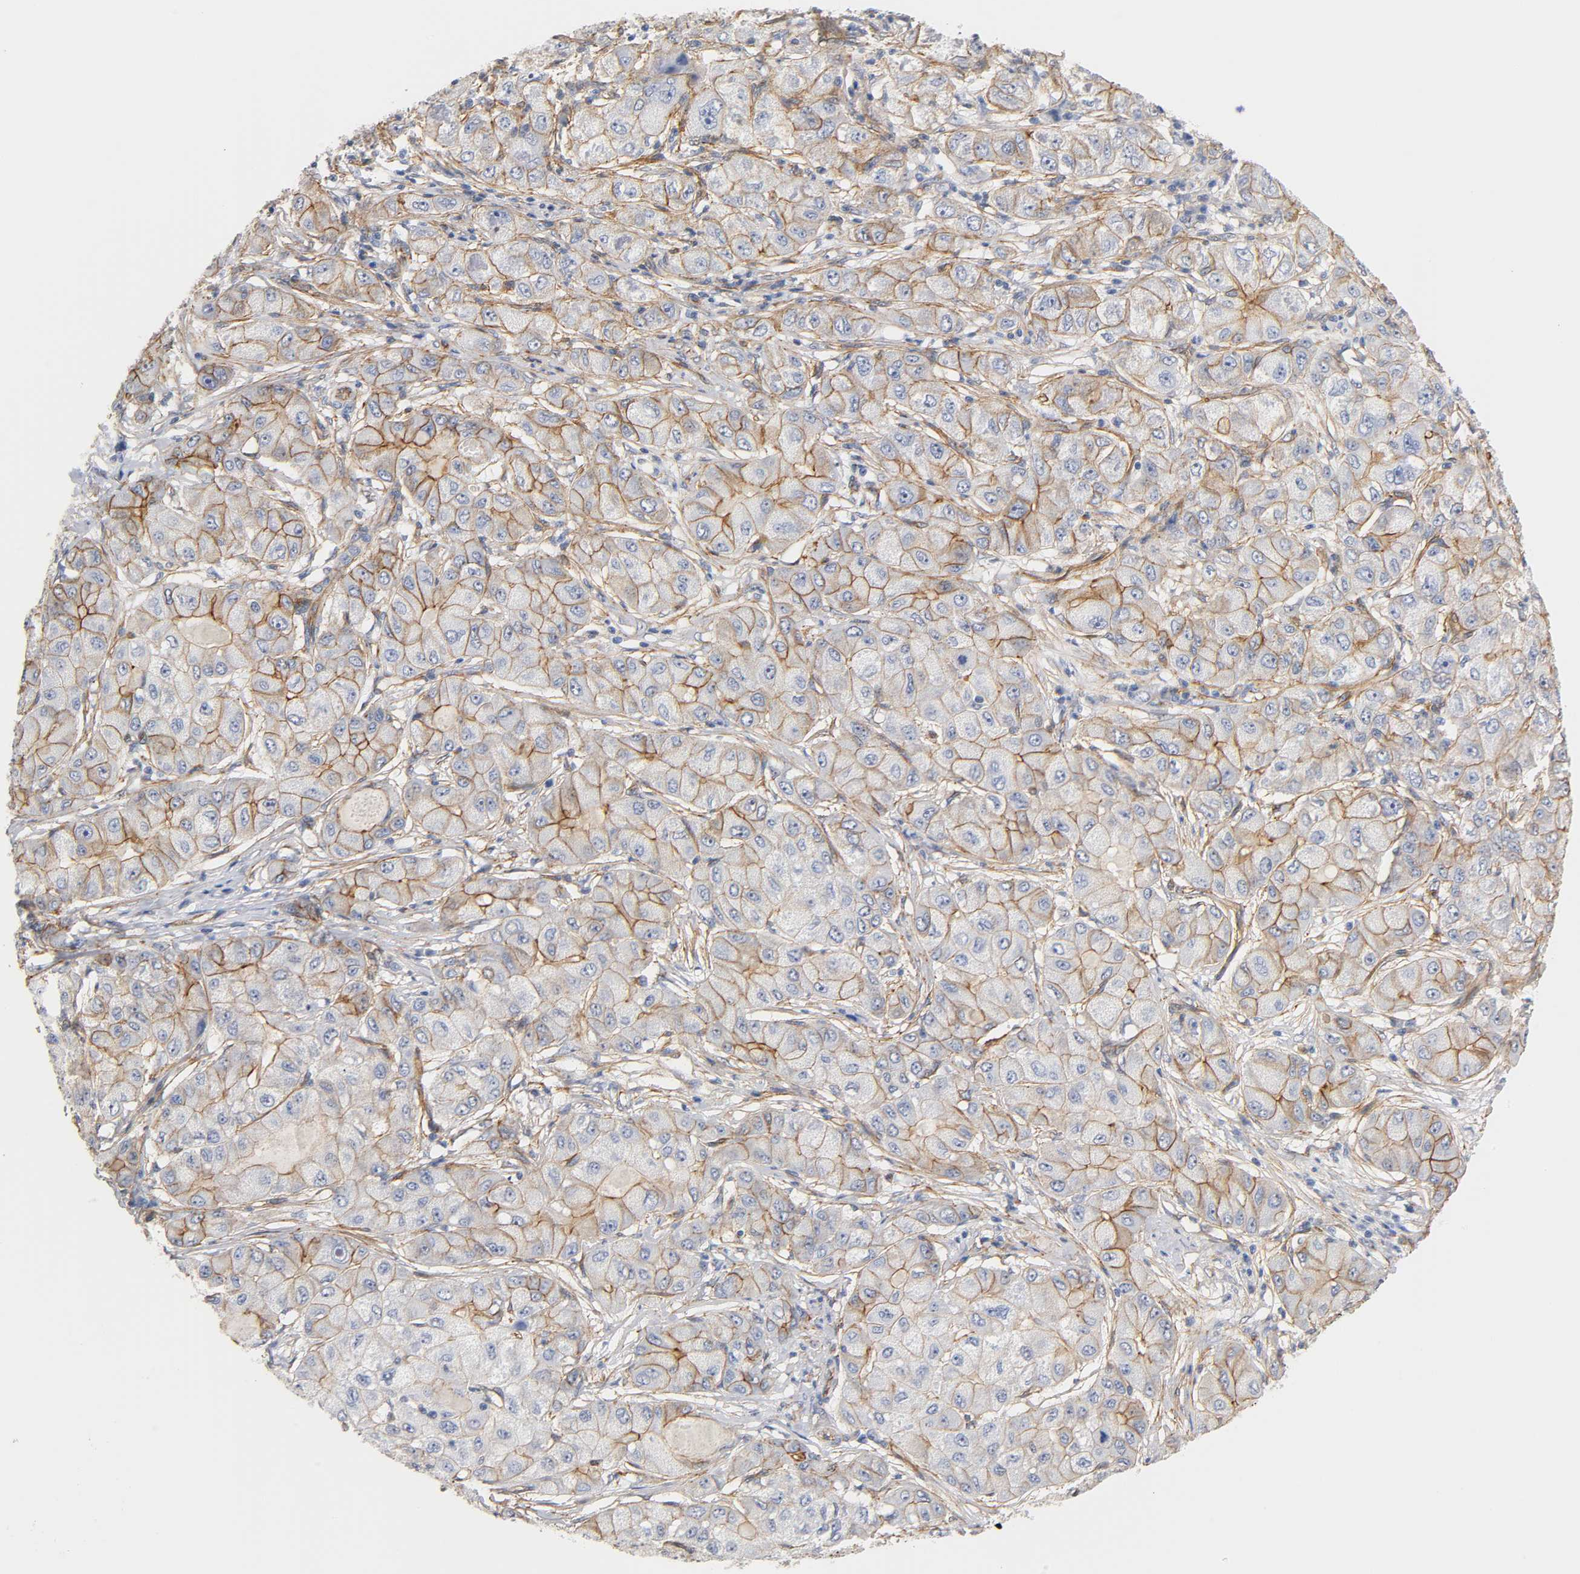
{"staining": {"intensity": "moderate", "quantity": ">75%", "location": "cytoplasmic/membranous"}, "tissue": "liver cancer", "cell_type": "Tumor cells", "image_type": "cancer", "snomed": [{"axis": "morphology", "description": "Carcinoma, Hepatocellular, NOS"}, {"axis": "topography", "description": "Liver"}], "caption": "Liver cancer (hepatocellular carcinoma) stained for a protein (brown) demonstrates moderate cytoplasmic/membranous positive staining in about >75% of tumor cells.", "gene": "SPTAN1", "patient": {"sex": "male", "age": 80}}